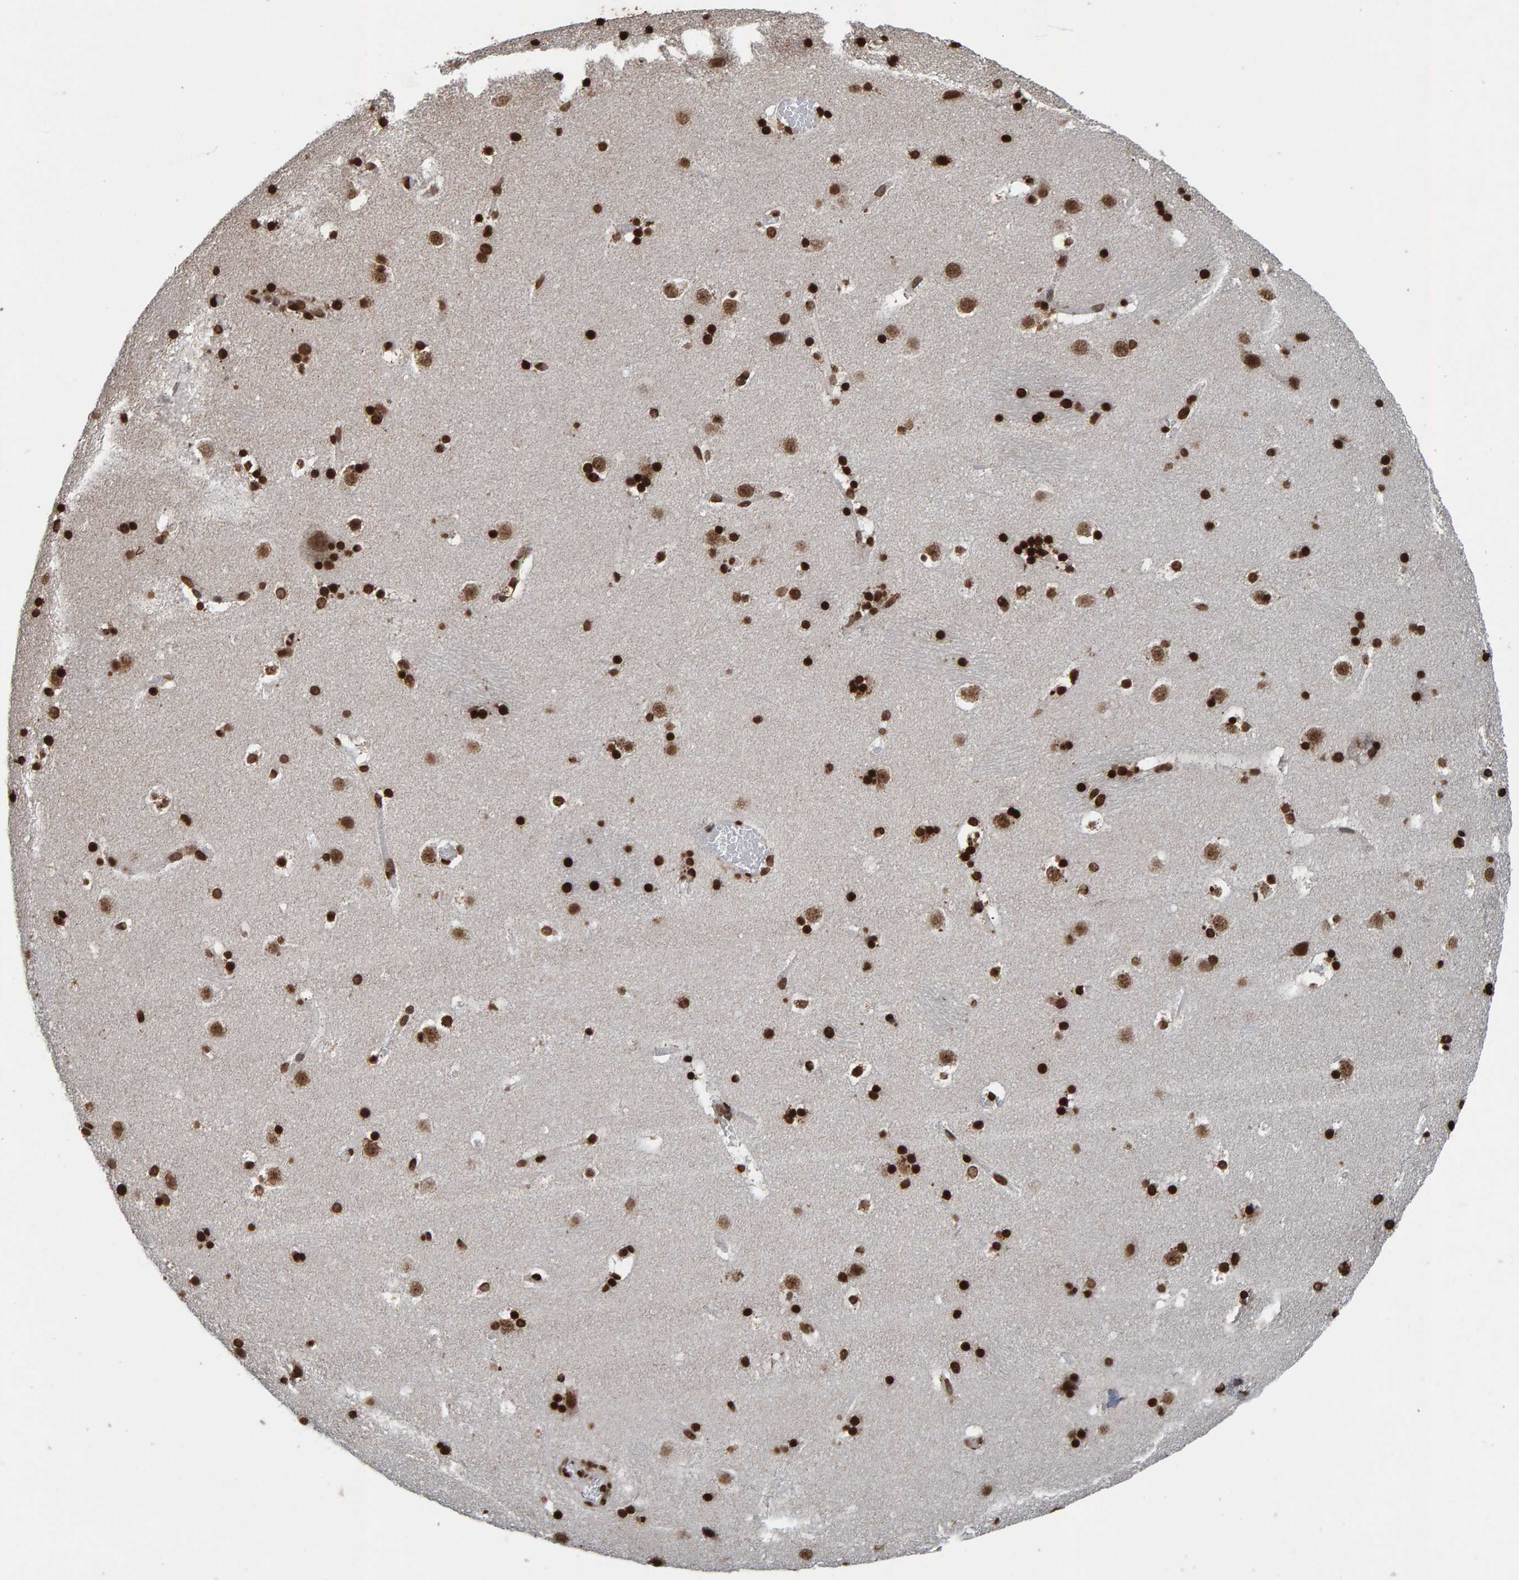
{"staining": {"intensity": "strong", "quantity": ">75%", "location": "nuclear"}, "tissue": "caudate", "cell_type": "Glial cells", "image_type": "normal", "snomed": [{"axis": "morphology", "description": "Normal tissue, NOS"}, {"axis": "topography", "description": "Lateral ventricle wall"}], "caption": "This is a photomicrograph of immunohistochemistry staining of unremarkable caudate, which shows strong expression in the nuclear of glial cells.", "gene": "H2AZ1", "patient": {"sex": "male", "age": 45}}